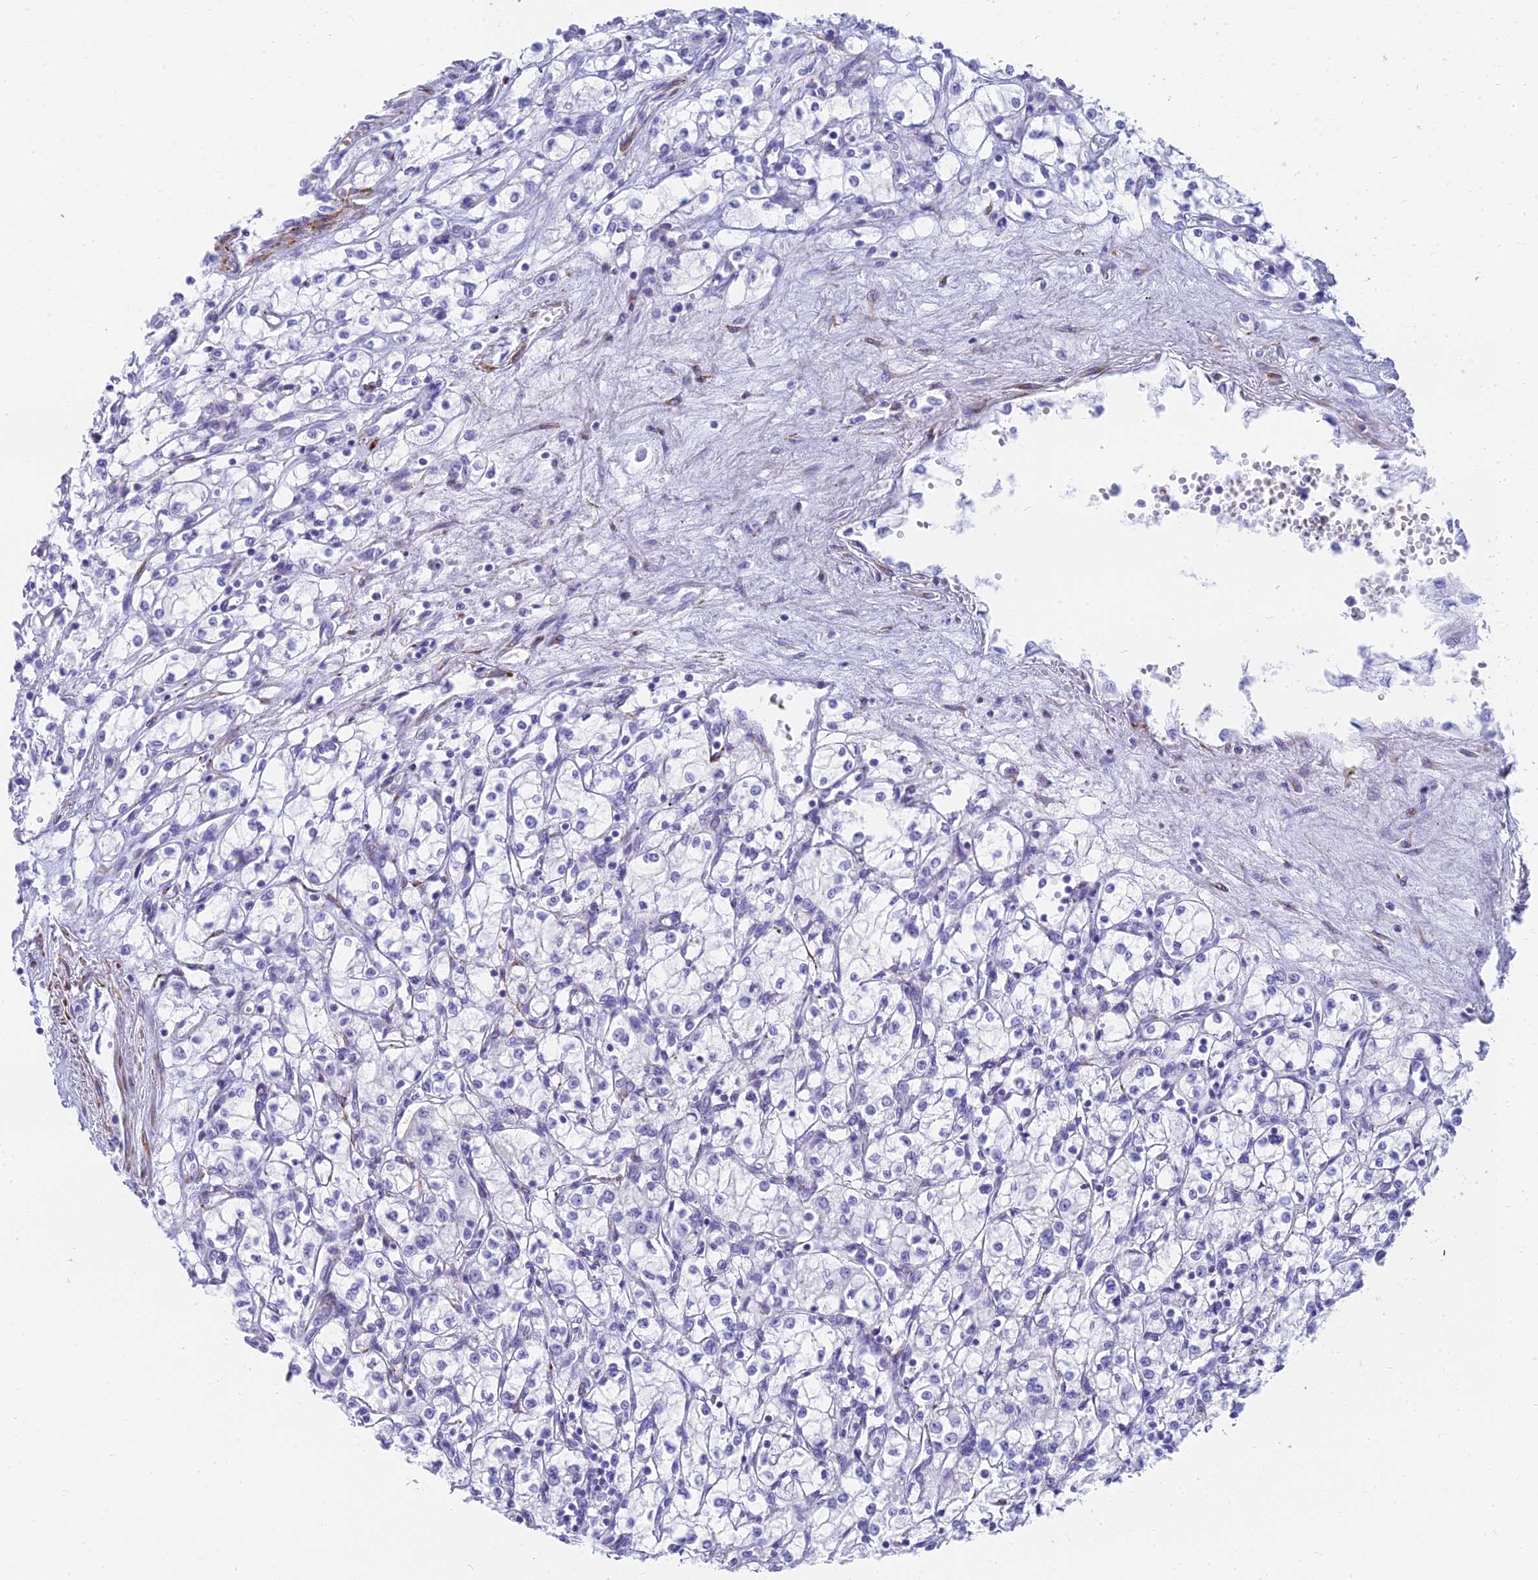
{"staining": {"intensity": "negative", "quantity": "none", "location": "none"}, "tissue": "renal cancer", "cell_type": "Tumor cells", "image_type": "cancer", "snomed": [{"axis": "morphology", "description": "Adenocarcinoma, NOS"}, {"axis": "topography", "description": "Kidney"}], "caption": "The photomicrograph displays no significant staining in tumor cells of renal adenocarcinoma.", "gene": "SLC36A2", "patient": {"sex": "male", "age": 59}}